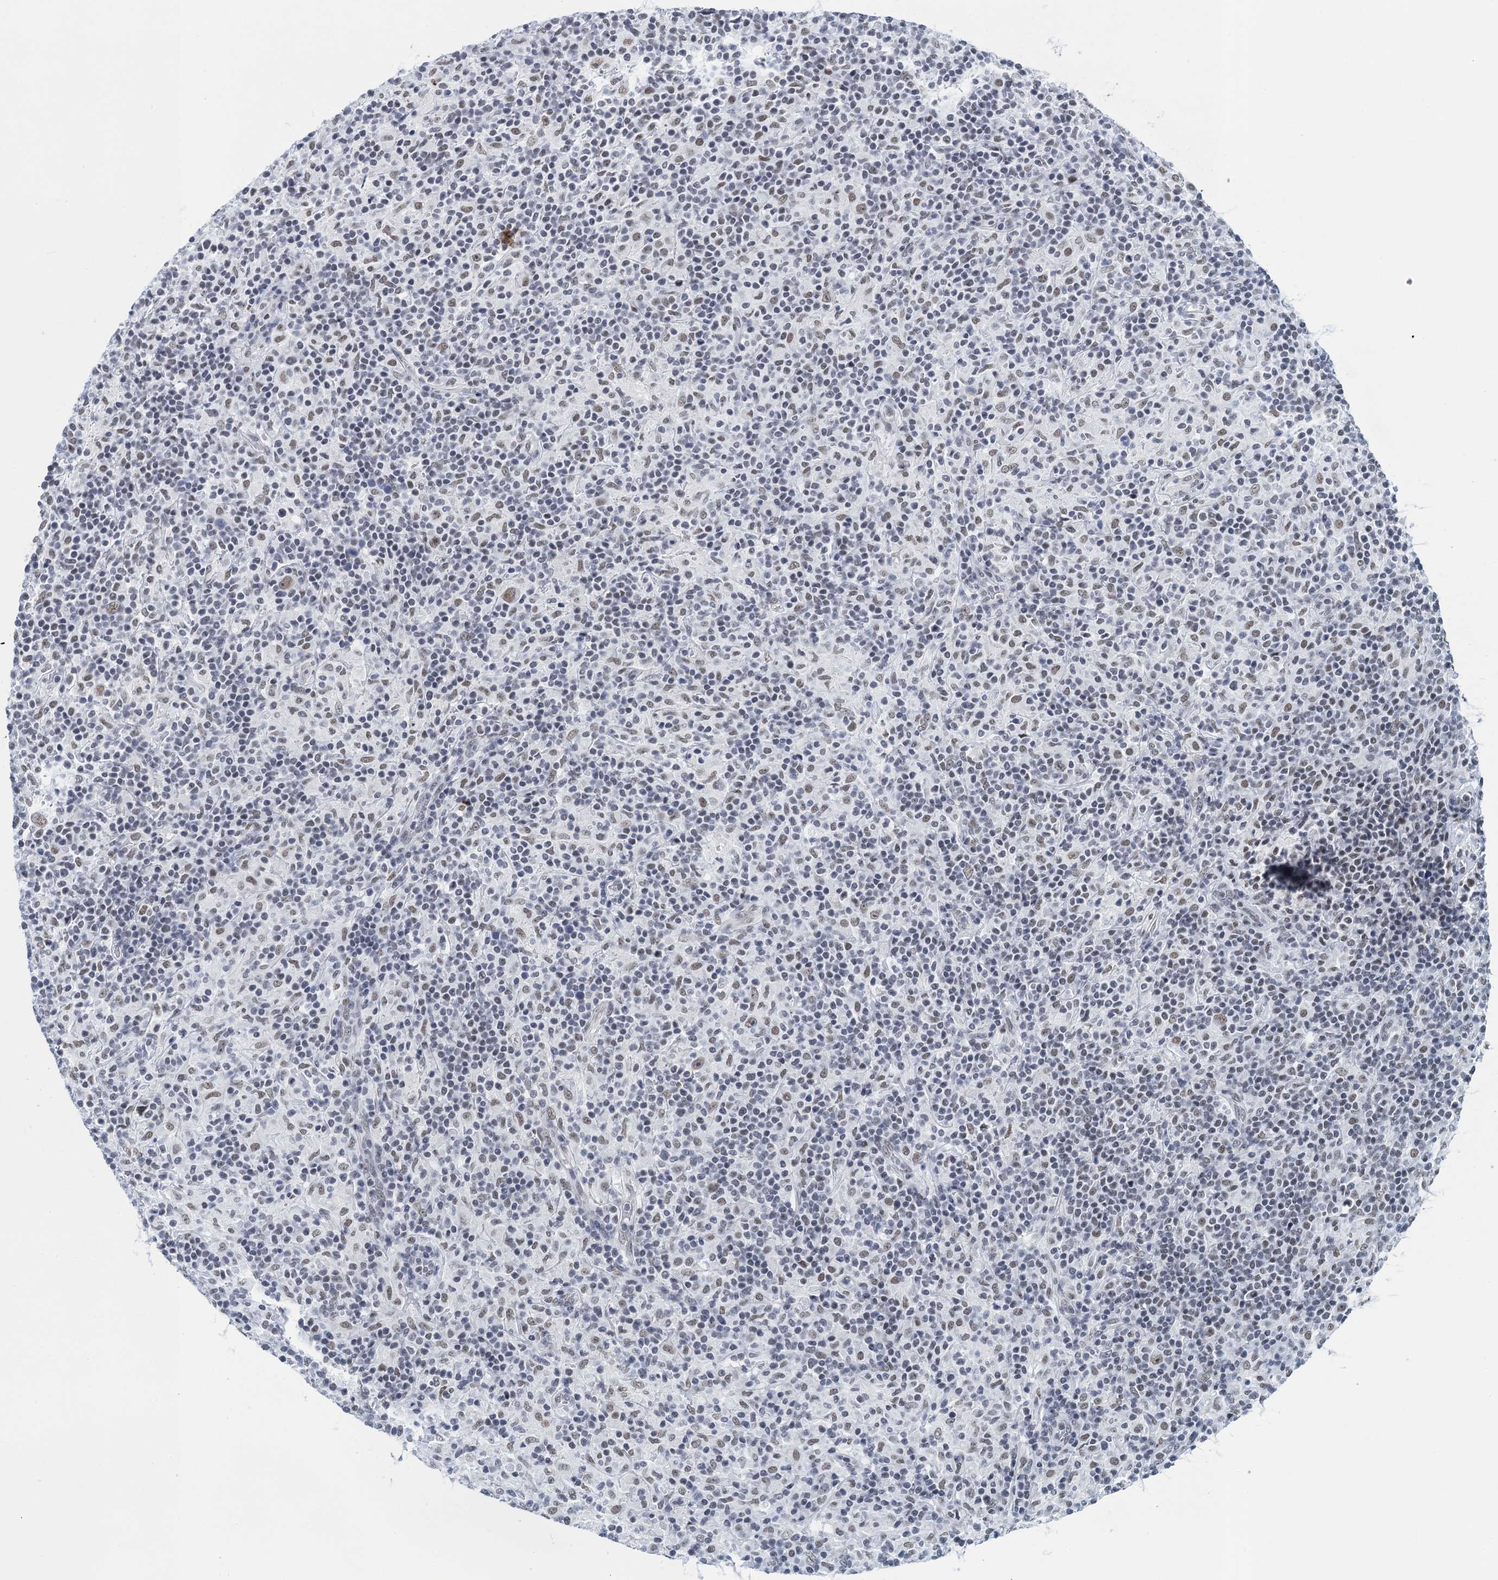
{"staining": {"intensity": "weak", "quantity": ">75%", "location": "nuclear"}, "tissue": "lymphoma", "cell_type": "Tumor cells", "image_type": "cancer", "snomed": [{"axis": "morphology", "description": "Hodgkin's disease, NOS"}, {"axis": "topography", "description": "Lymph node"}], "caption": "A high-resolution photomicrograph shows immunohistochemistry (IHC) staining of Hodgkin's disease, which displays weak nuclear staining in approximately >75% of tumor cells.", "gene": "EPS8L1", "patient": {"sex": "male", "age": 70}}